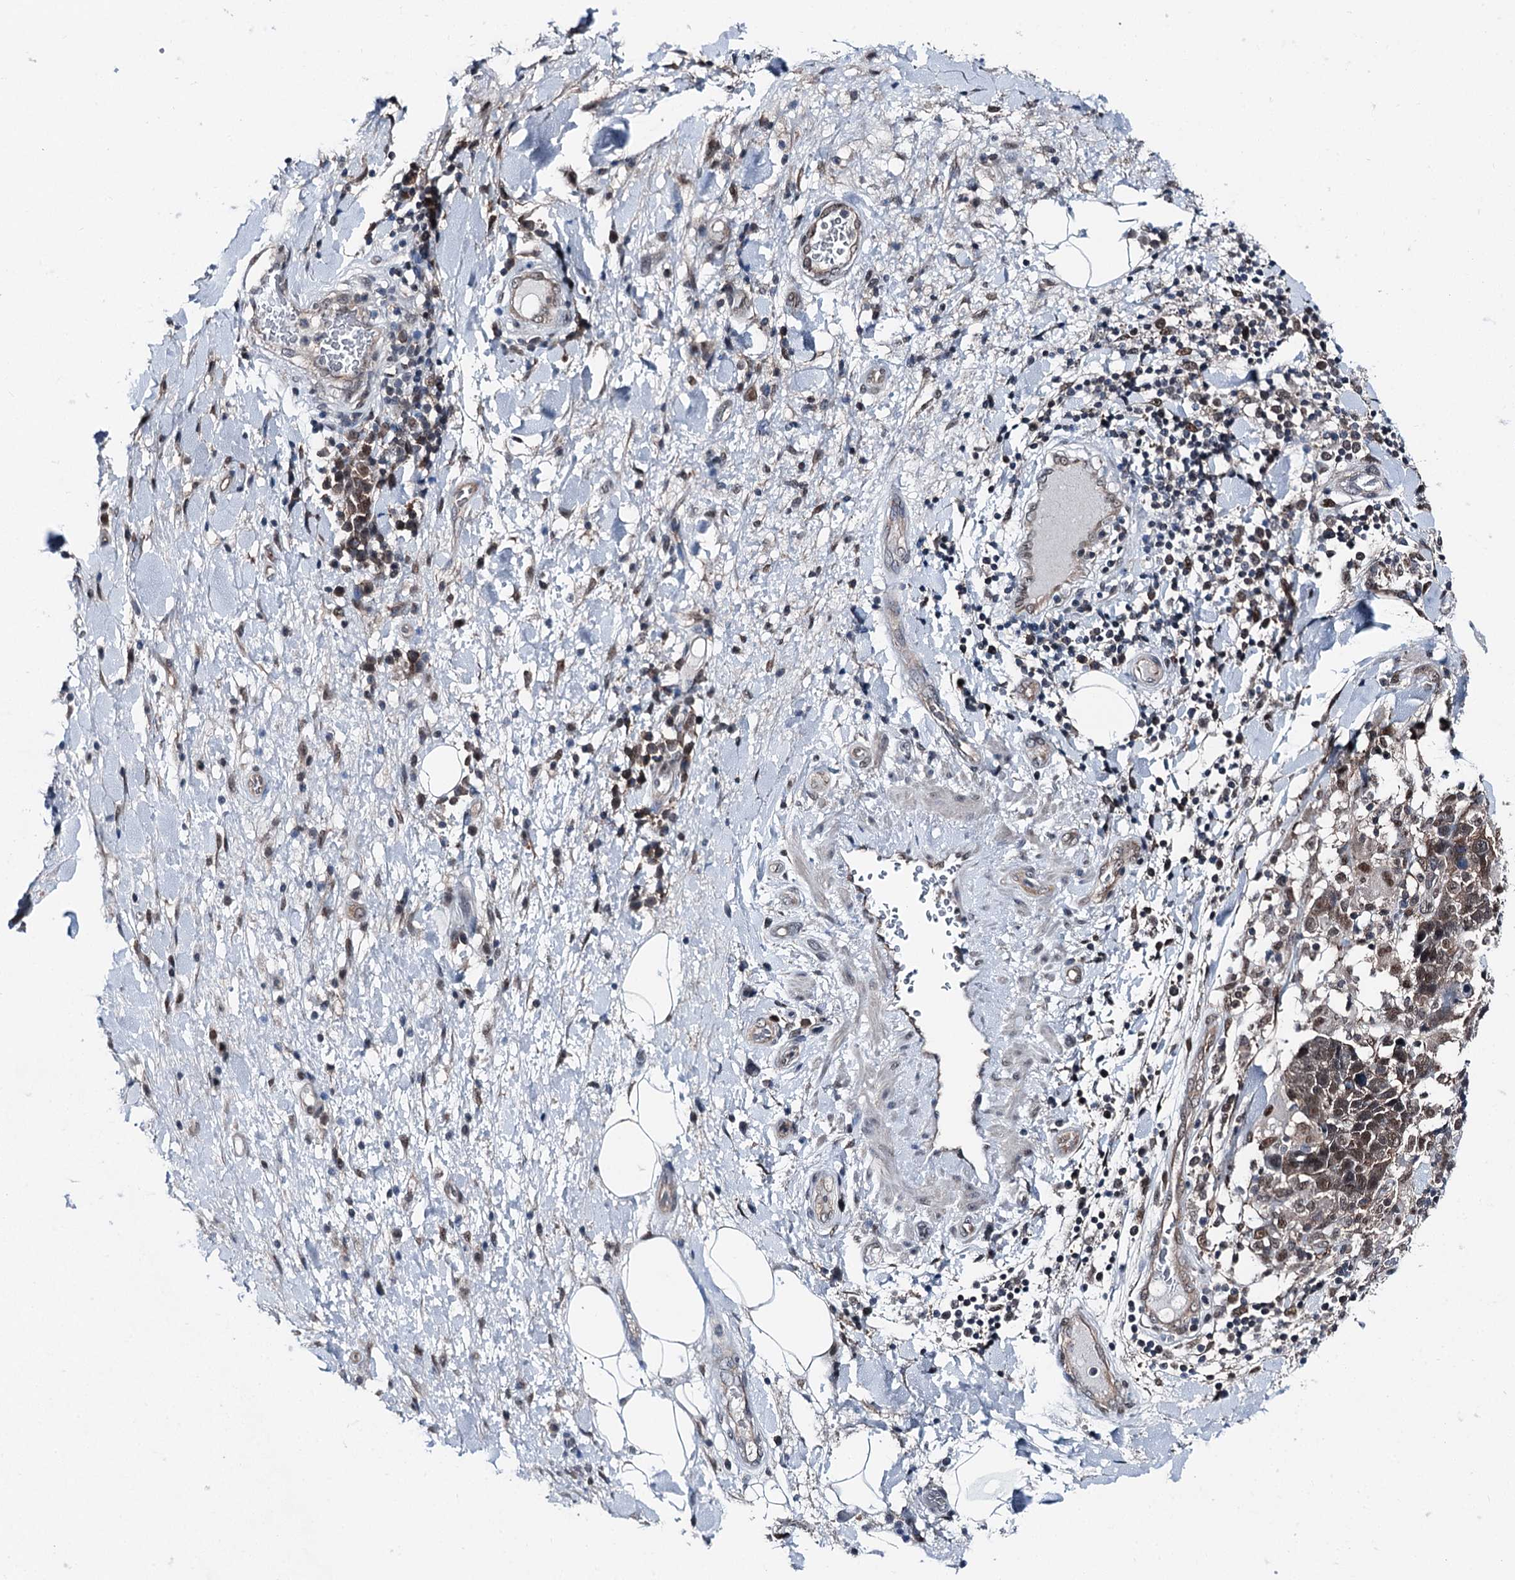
{"staining": {"intensity": "weak", "quantity": ">75%", "location": "nuclear"}, "tissue": "adipose tissue", "cell_type": "Adipocytes", "image_type": "normal", "snomed": [{"axis": "morphology", "description": "Normal tissue, NOS"}, {"axis": "morphology", "description": "Squamous cell carcinoma, NOS"}, {"axis": "topography", "description": "Lymph node"}, {"axis": "topography", "description": "Bronchus"}, {"axis": "topography", "description": "Lung"}], "caption": "Immunohistochemistry micrograph of unremarkable adipose tissue: human adipose tissue stained using immunohistochemistry (IHC) shows low levels of weak protein expression localized specifically in the nuclear of adipocytes, appearing as a nuclear brown color.", "gene": "PSMD13", "patient": {"sex": "male", "age": 66}}